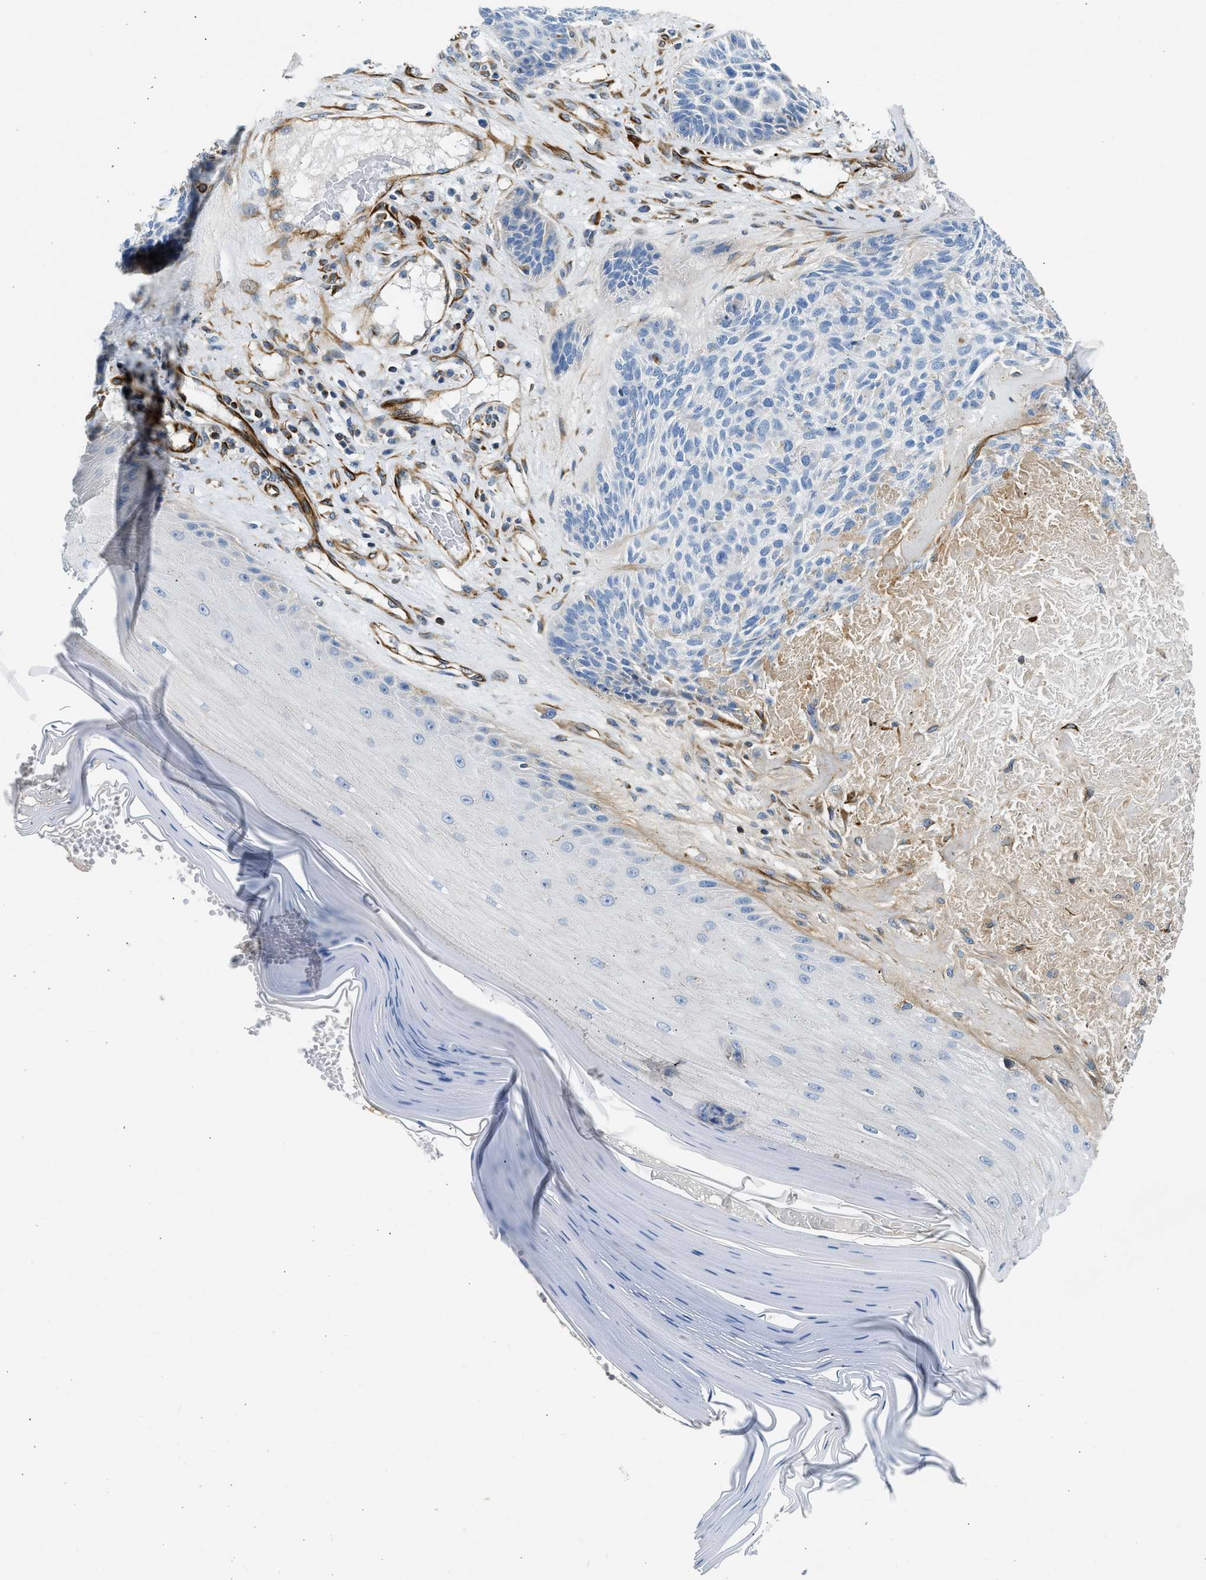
{"staining": {"intensity": "negative", "quantity": "none", "location": "none"}, "tissue": "skin cancer", "cell_type": "Tumor cells", "image_type": "cancer", "snomed": [{"axis": "morphology", "description": "Basal cell carcinoma"}, {"axis": "topography", "description": "Skin"}], "caption": "Immunohistochemical staining of human skin cancer (basal cell carcinoma) reveals no significant expression in tumor cells.", "gene": "ULK4", "patient": {"sex": "male", "age": 55}}